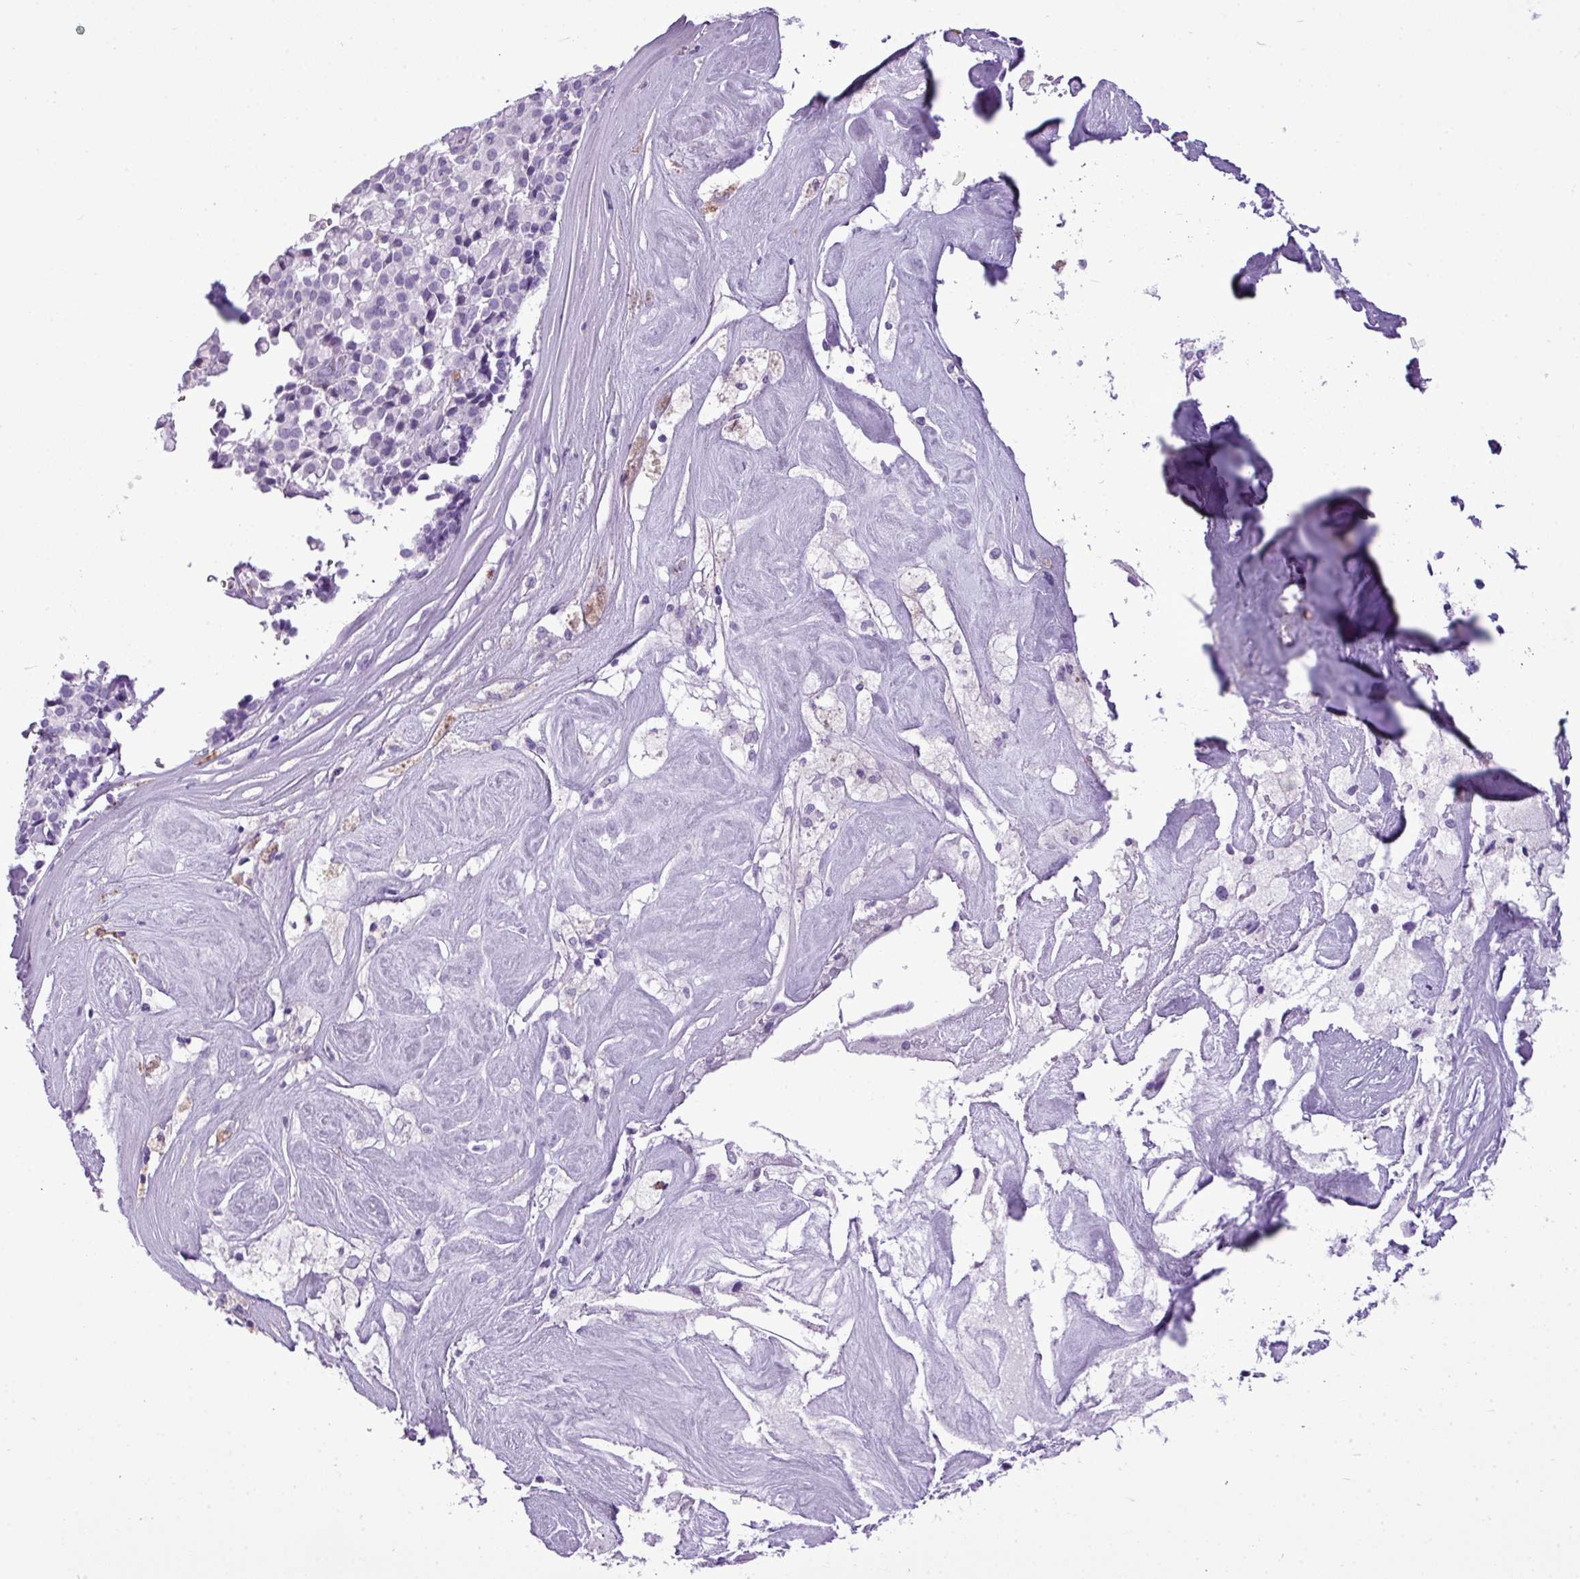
{"staining": {"intensity": "negative", "quantity": "none", "location": "none"}, "tissue": "pancreatic cancer", "cell_type": "Tumor cells", "image_type": "cancer", "snomed": [{"axis": "morphology", "description": "Adenocarcinoma, NOS"}, {"axis": "topography", "description": "Pancreas"}], "caption": "Adenocarcinoma (pancreatic) was stained to show a protein in brown. There is no significant expression in tumor cells.", "gene": "RBMXL2", "patient": {"sex": "male", "age": 65}}